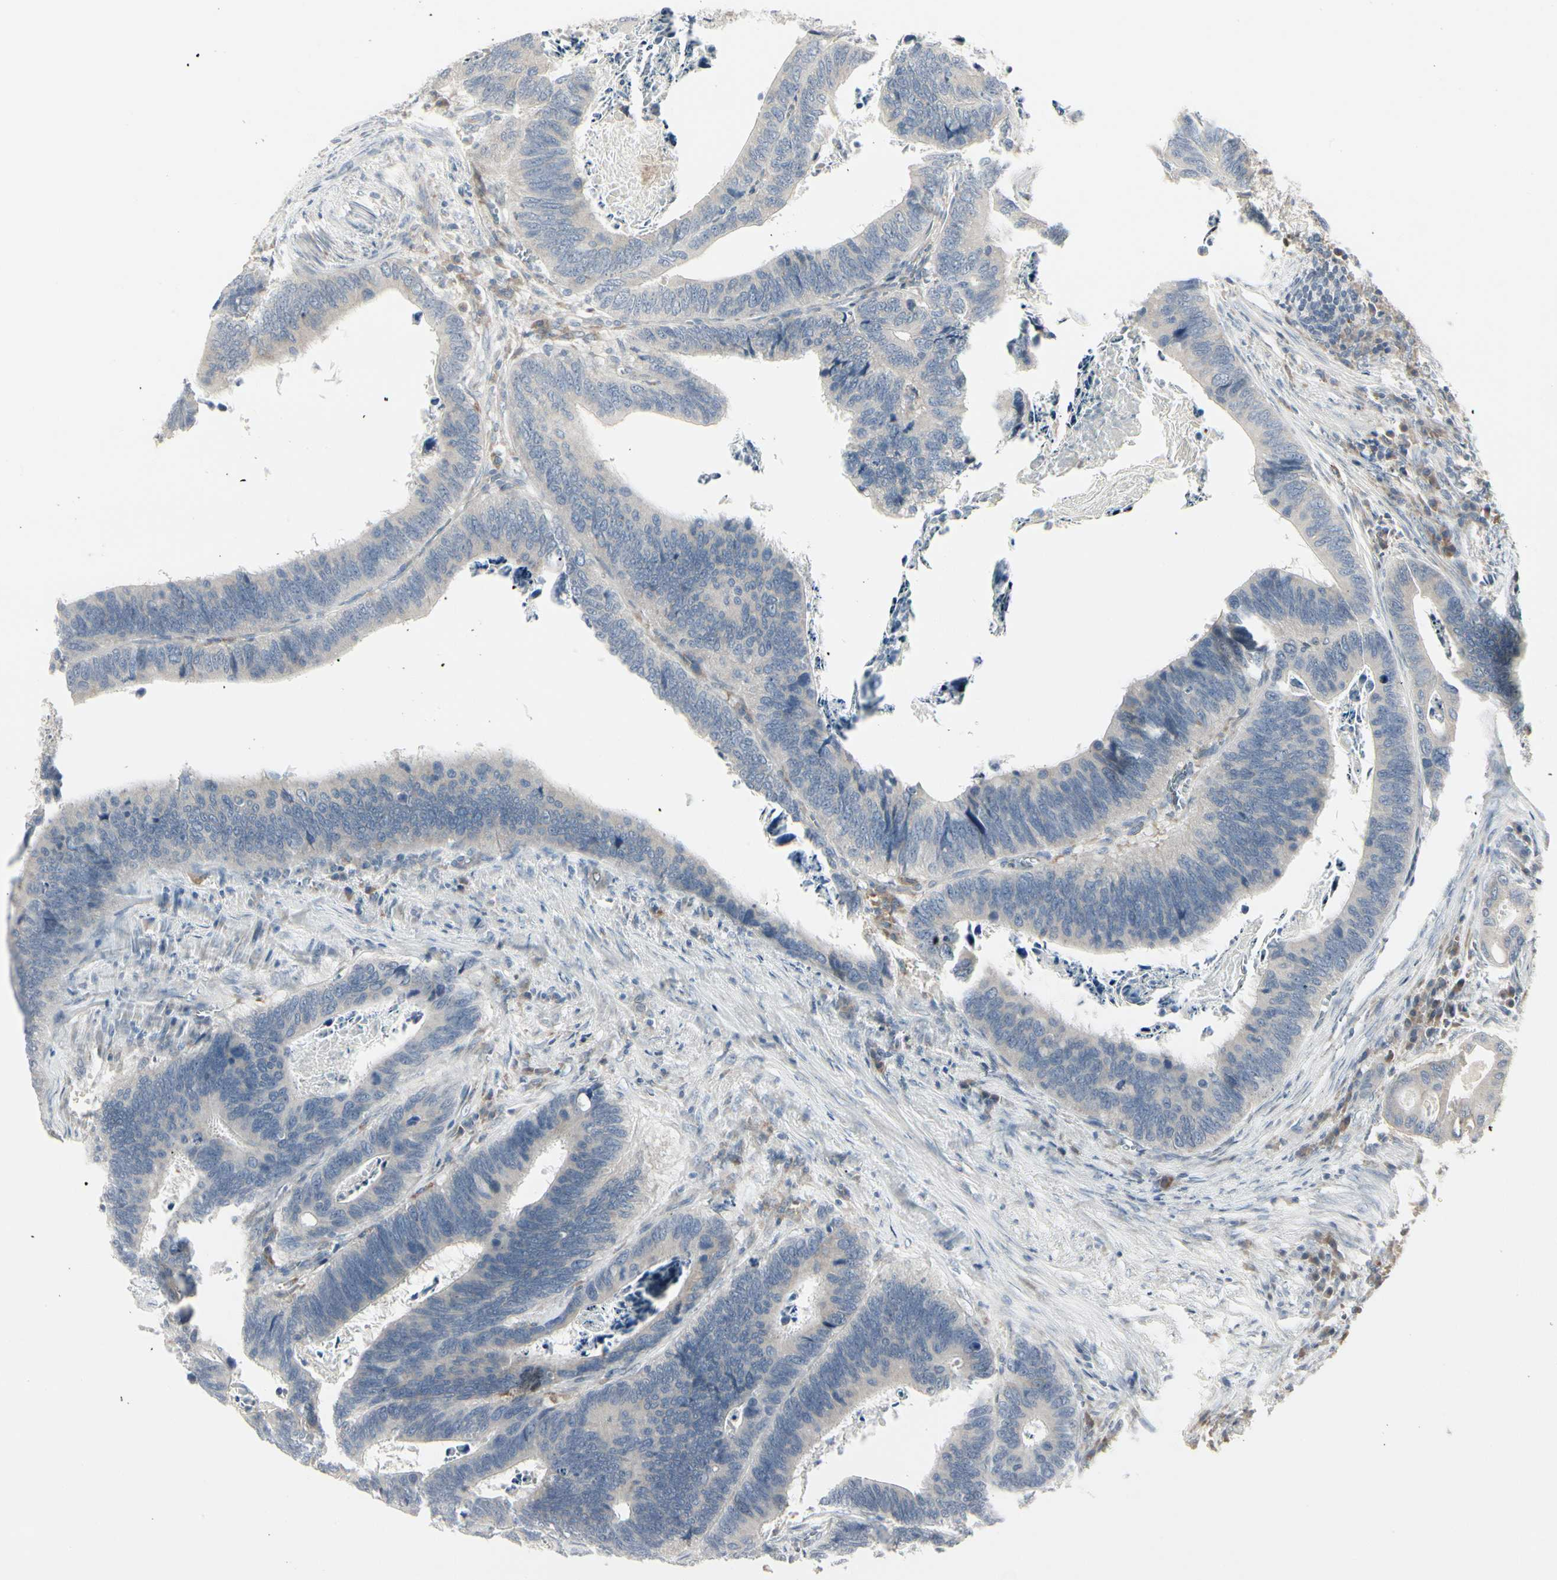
{"staining": {"intensity": "weak", "quantity": "<25%", "location": "cytoplasmic/membranous"}, "tissue": "colorectal cancer", "cell_type": "Tumor cells", "image_type": "cancer", "snomed": [{"axis": "morphology", "description": "Adenocarcinoma, NOS"}, {"axis": "topography", "description": "Colon"}], "caption": "The photomicrograph demonstrates no staining of tumor cells in colorectal cancer (adenocarcinoma).", "gene": "GRN", "patient": {"sex": "male", "age": 72}}